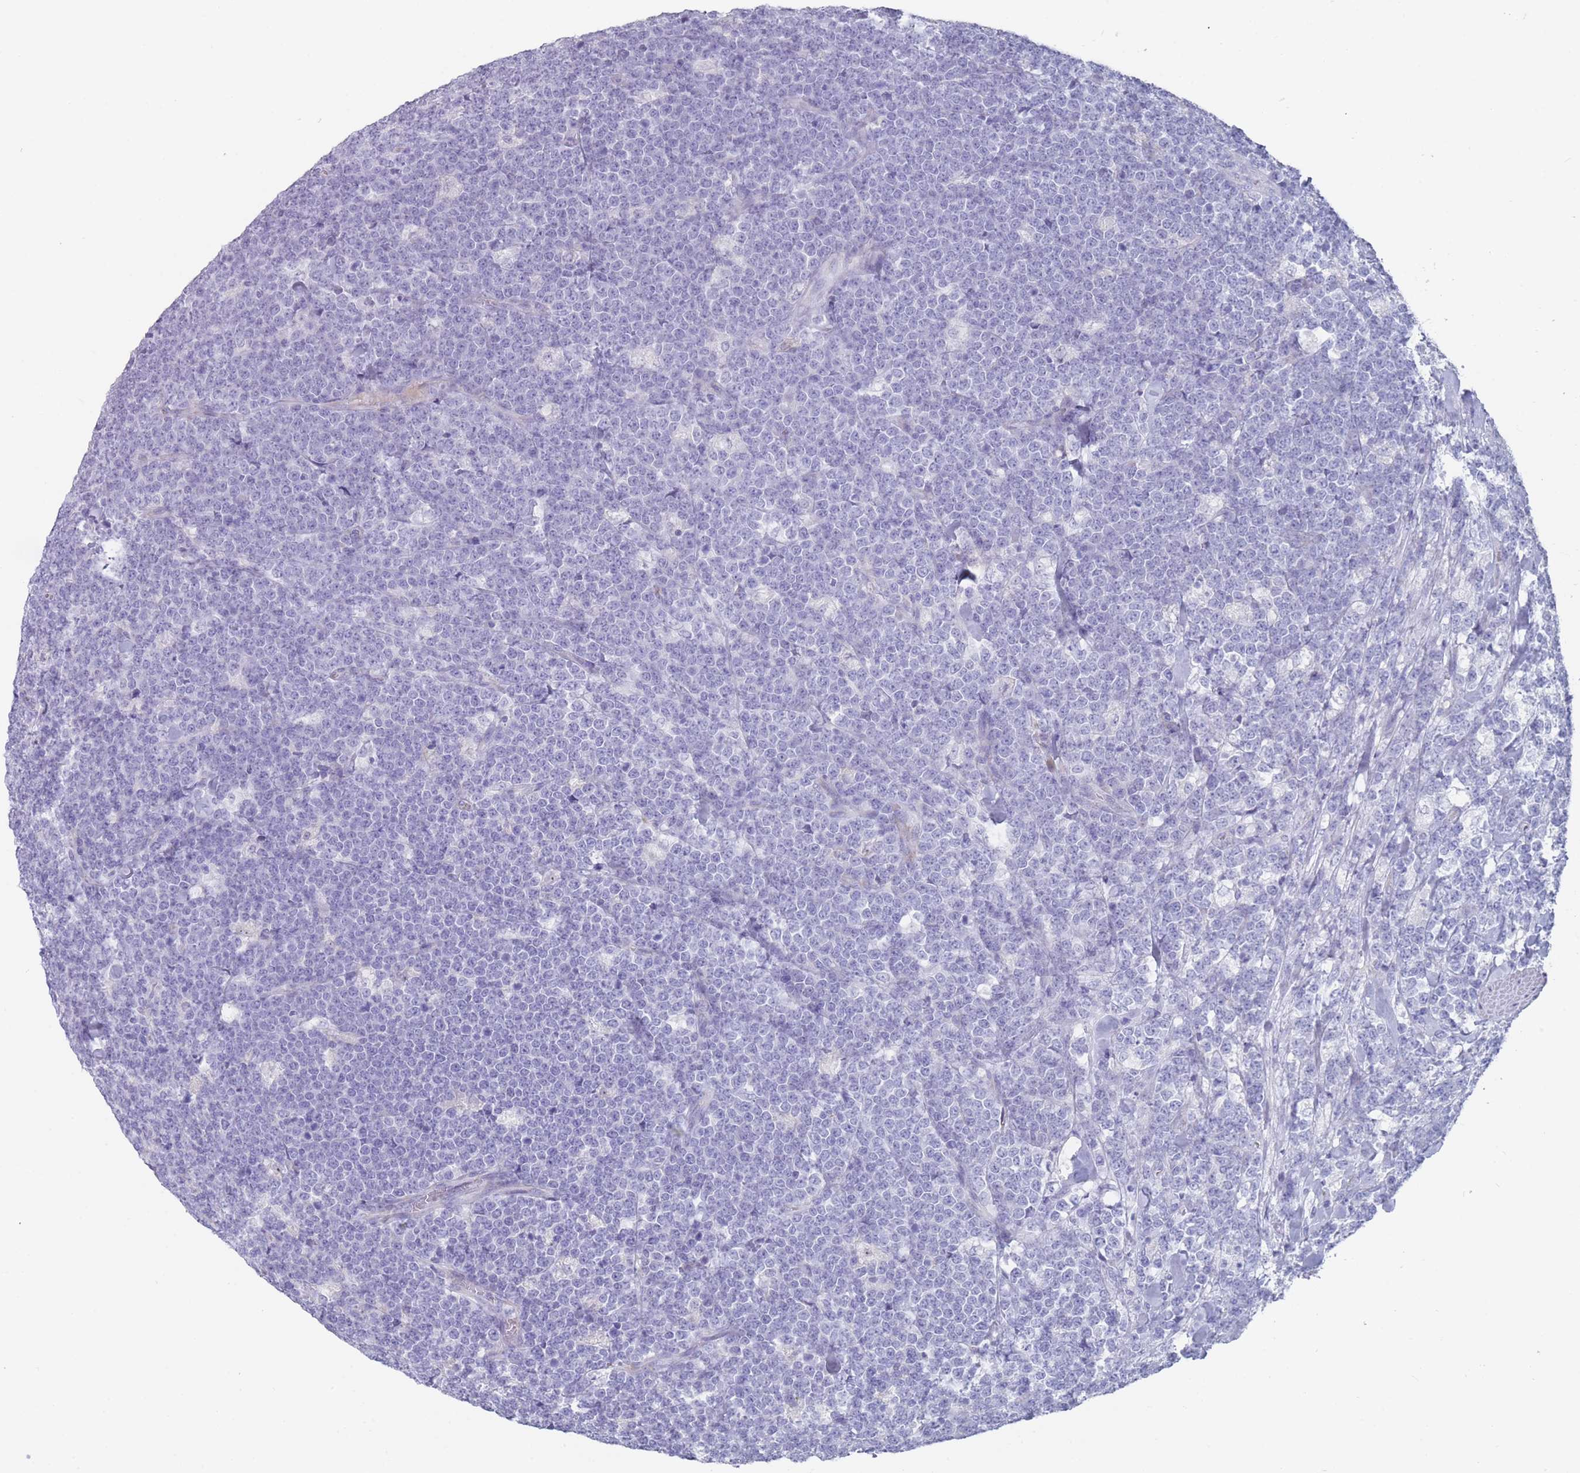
{"staining": {"intensity": "negative", "quantity": "none", "location": "none"}, "tissue": "lymphoma", "cell_type": "Tumor cells", "image_type": "cancer", "snomed": [{"axis": "morphology", "description": "Malignant lymphoma, non-Hodgkin's type, High grade"}, {"axis": "topography", "description": "Small intestine"}, {"axis": "topography", "description": "Colon"}], "caption": "High magnification brightfield microscopy of lymphoma stained with DAB (3,3'-diaminobenzidine) (brown) and counterstained with hematoxylin (blue): tumor cells show no significant expression. Nuclei are stained in blue.", "gene": "ST8SIA5", "patient": {"sex": "male", "age": 8}}